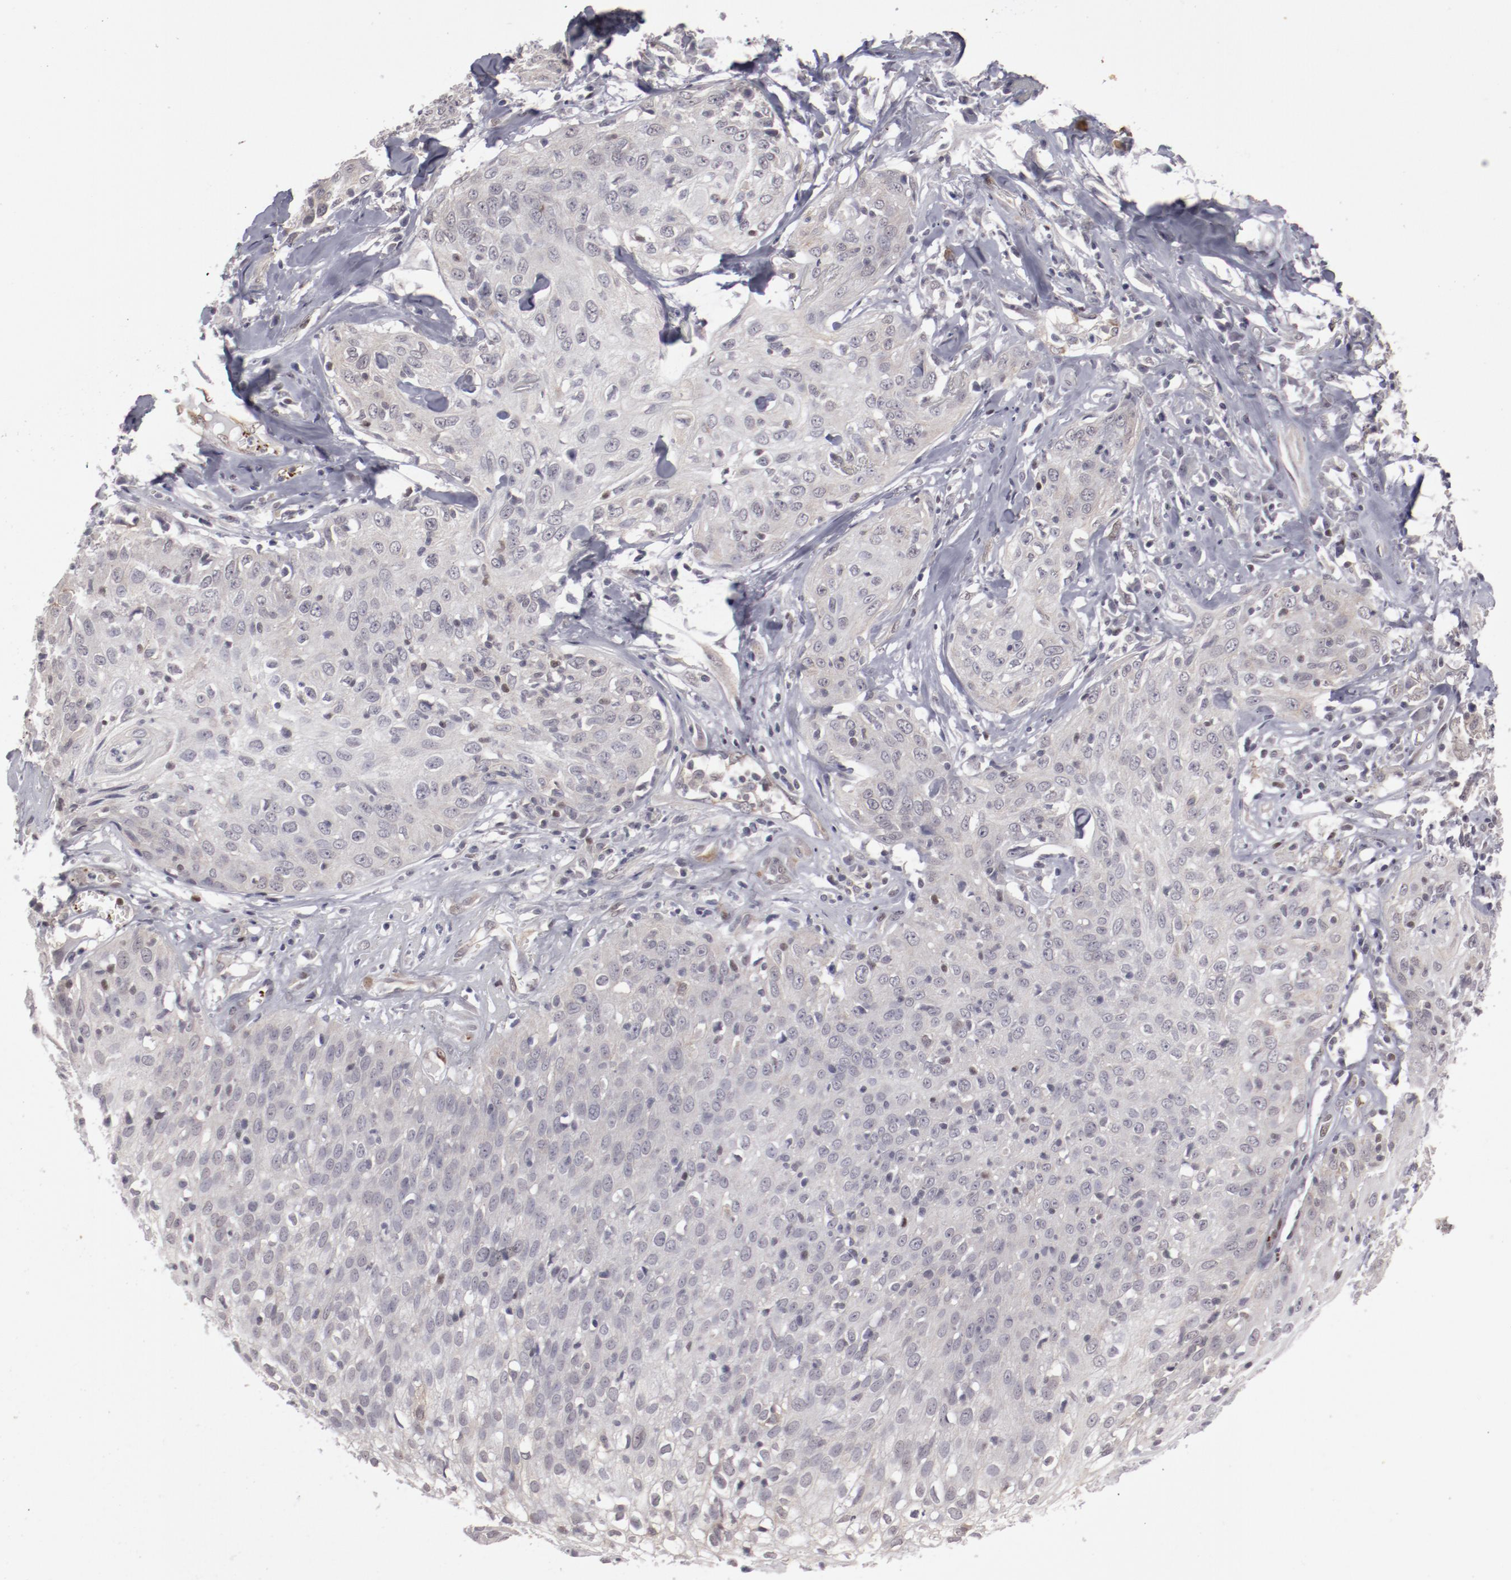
{"staining": {"intensity": "negative", "quantity": "none", "location": "none"}, "tissue": "skin cancer", "cell_type": "Tumor cells", "image_type": "cancer", "snomed": [{"axis": "morphology", "description": "Squamous cell carcinoma, NOS"}, {"axis": "topography", "description": "Skin"}], "caption": "The photomicrograph shows no significant positivity in tumor cells of skin cancer. The staining is performed using DAB (3,3'-diaminobenzidine) brown chromogen with nuclei counter-stained in using hematoxylin.", "gene": "LEF1", "patient": {"sex": "male", "age": 65}}